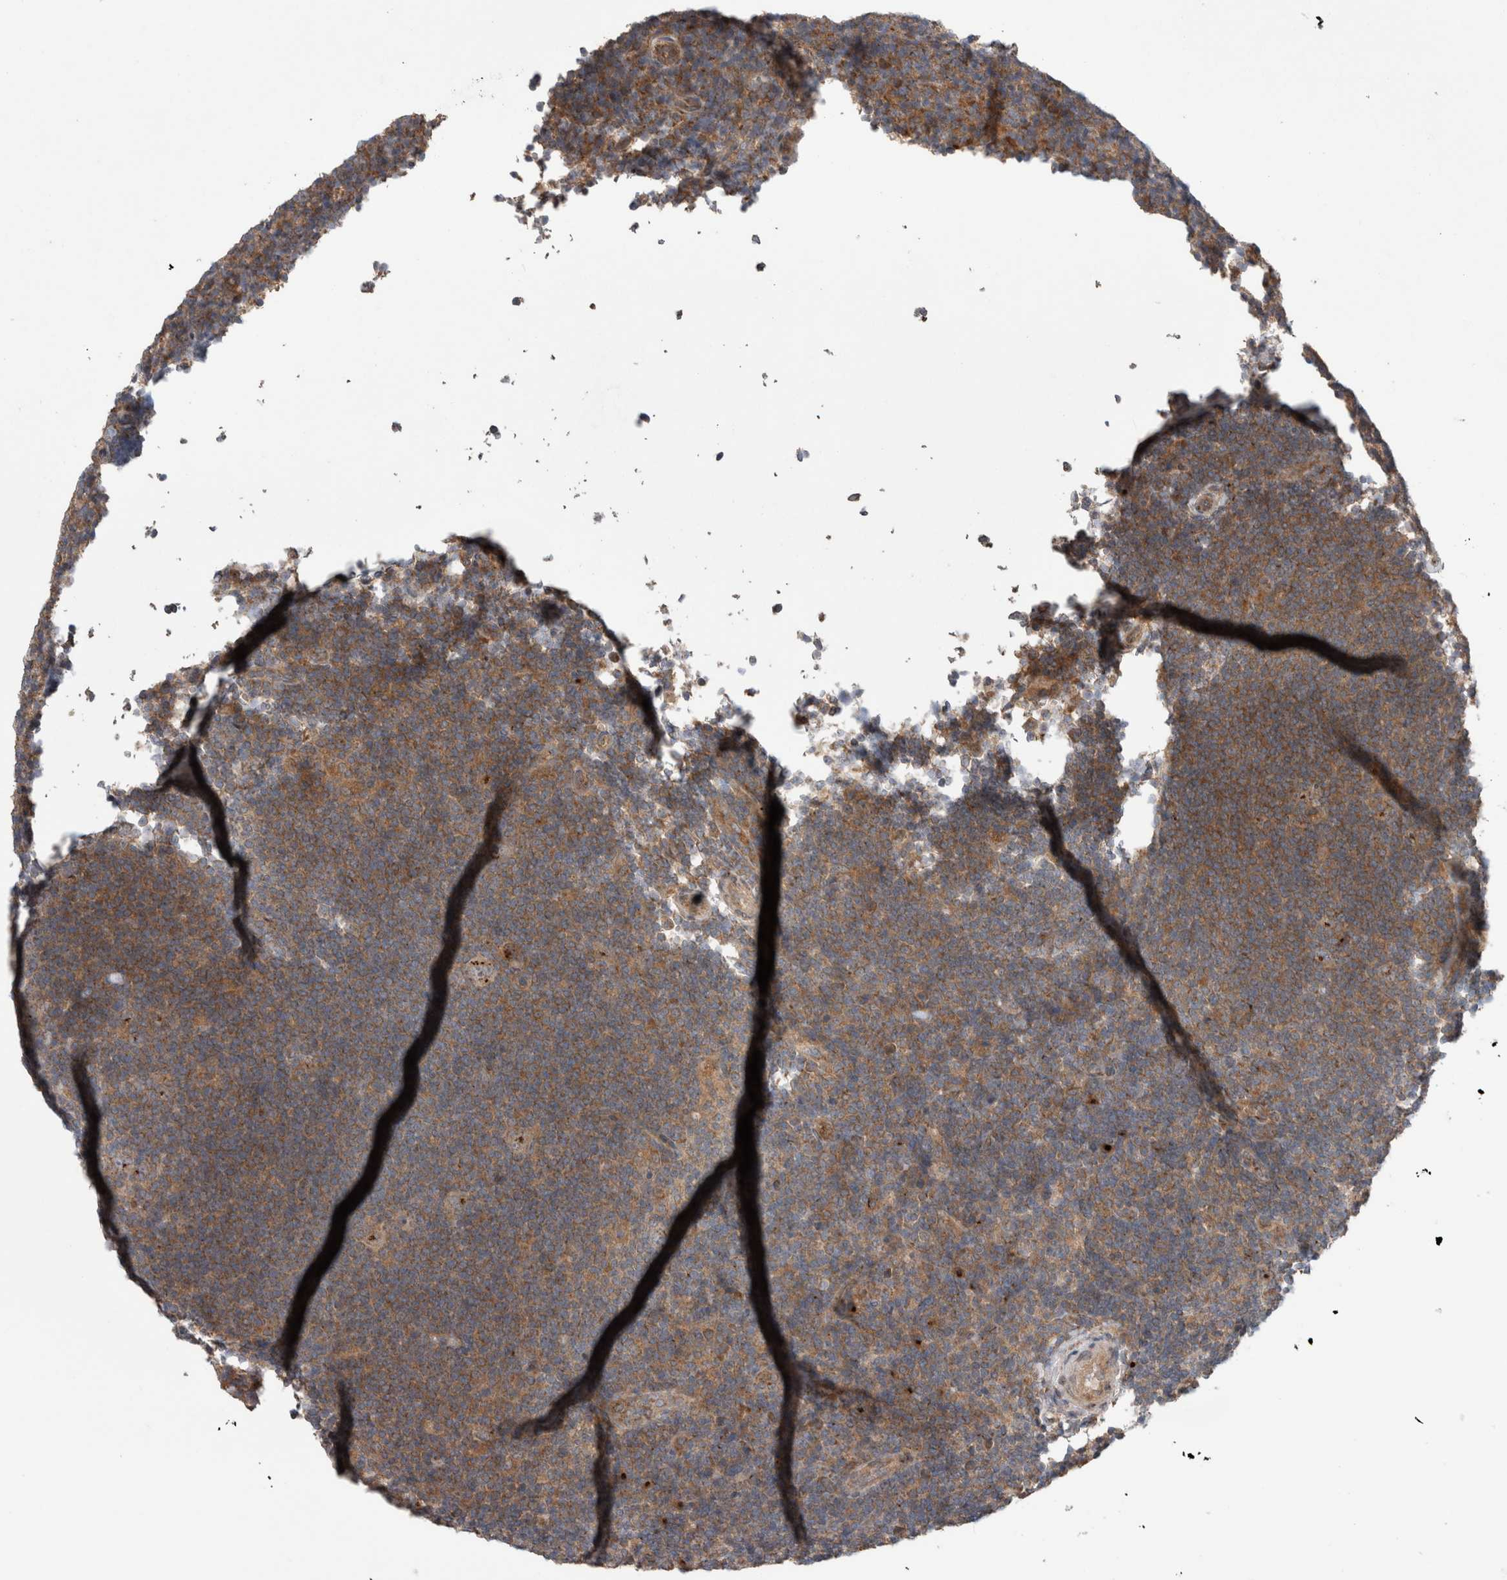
{"staining": {"intensity": "moderate", "quantity": ">75%", "location": "cytoplasmic/membranous"}, "tissue": "lymphoma", "cell_type": "Tumor cells", "image_type": "cancer", "snomed": [{"axis": "morphology", "description": "Hodgkin's disease, NOS"}, {"axis": "topography", "description": "Lymph node"}], "caption": "Hodgkin's disease stained for a protein (brown) reveals moderate cytoplasmic/membranous positive positivity in approximately >75% of tumor cells.", "gene": "TRIM5", "patient": {"sex": "female", "age": 57}}